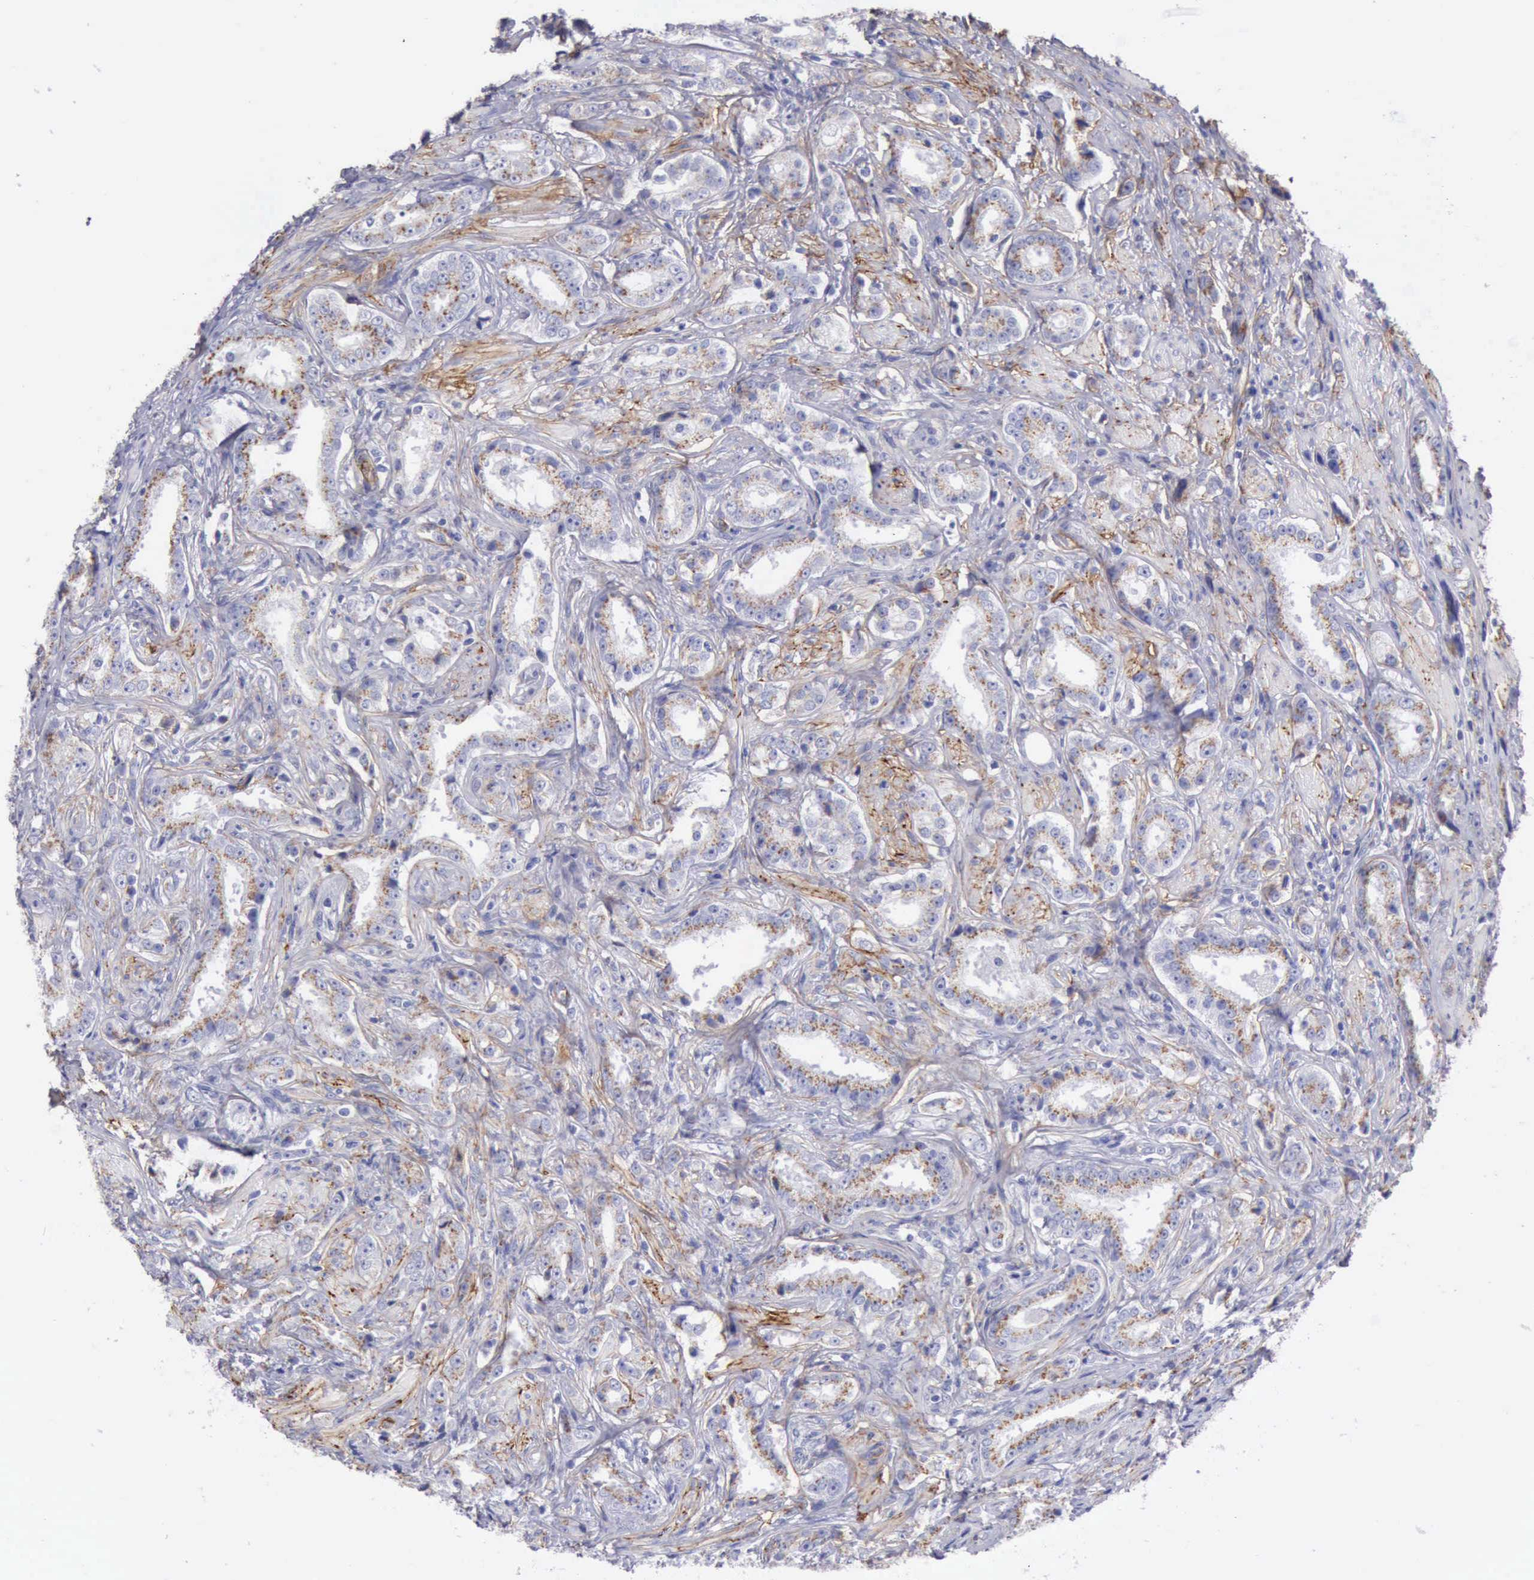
{"staining": {"intensity": "moderate", "quantity": ">75%", "location": "cytoplasmic/membranous"}, "tissue": "prostate cancer", "cell_type": "Tumor cells", "image_type": "cancer", "snomed": [{"axis": "morphology", "description": "Adenocarcinoma, Medium grade"}, {"axis": "topography", "description": "Prostate"}], "caption": "The histopathology image shows staining of medium-grade adenocarcinoma (prostate), revealing moderate cytoplasmic/membranous protein staining (brown color) within tumor cells.", "gene": "AOC3", "patient": {"sex": "male", "age": 53}}